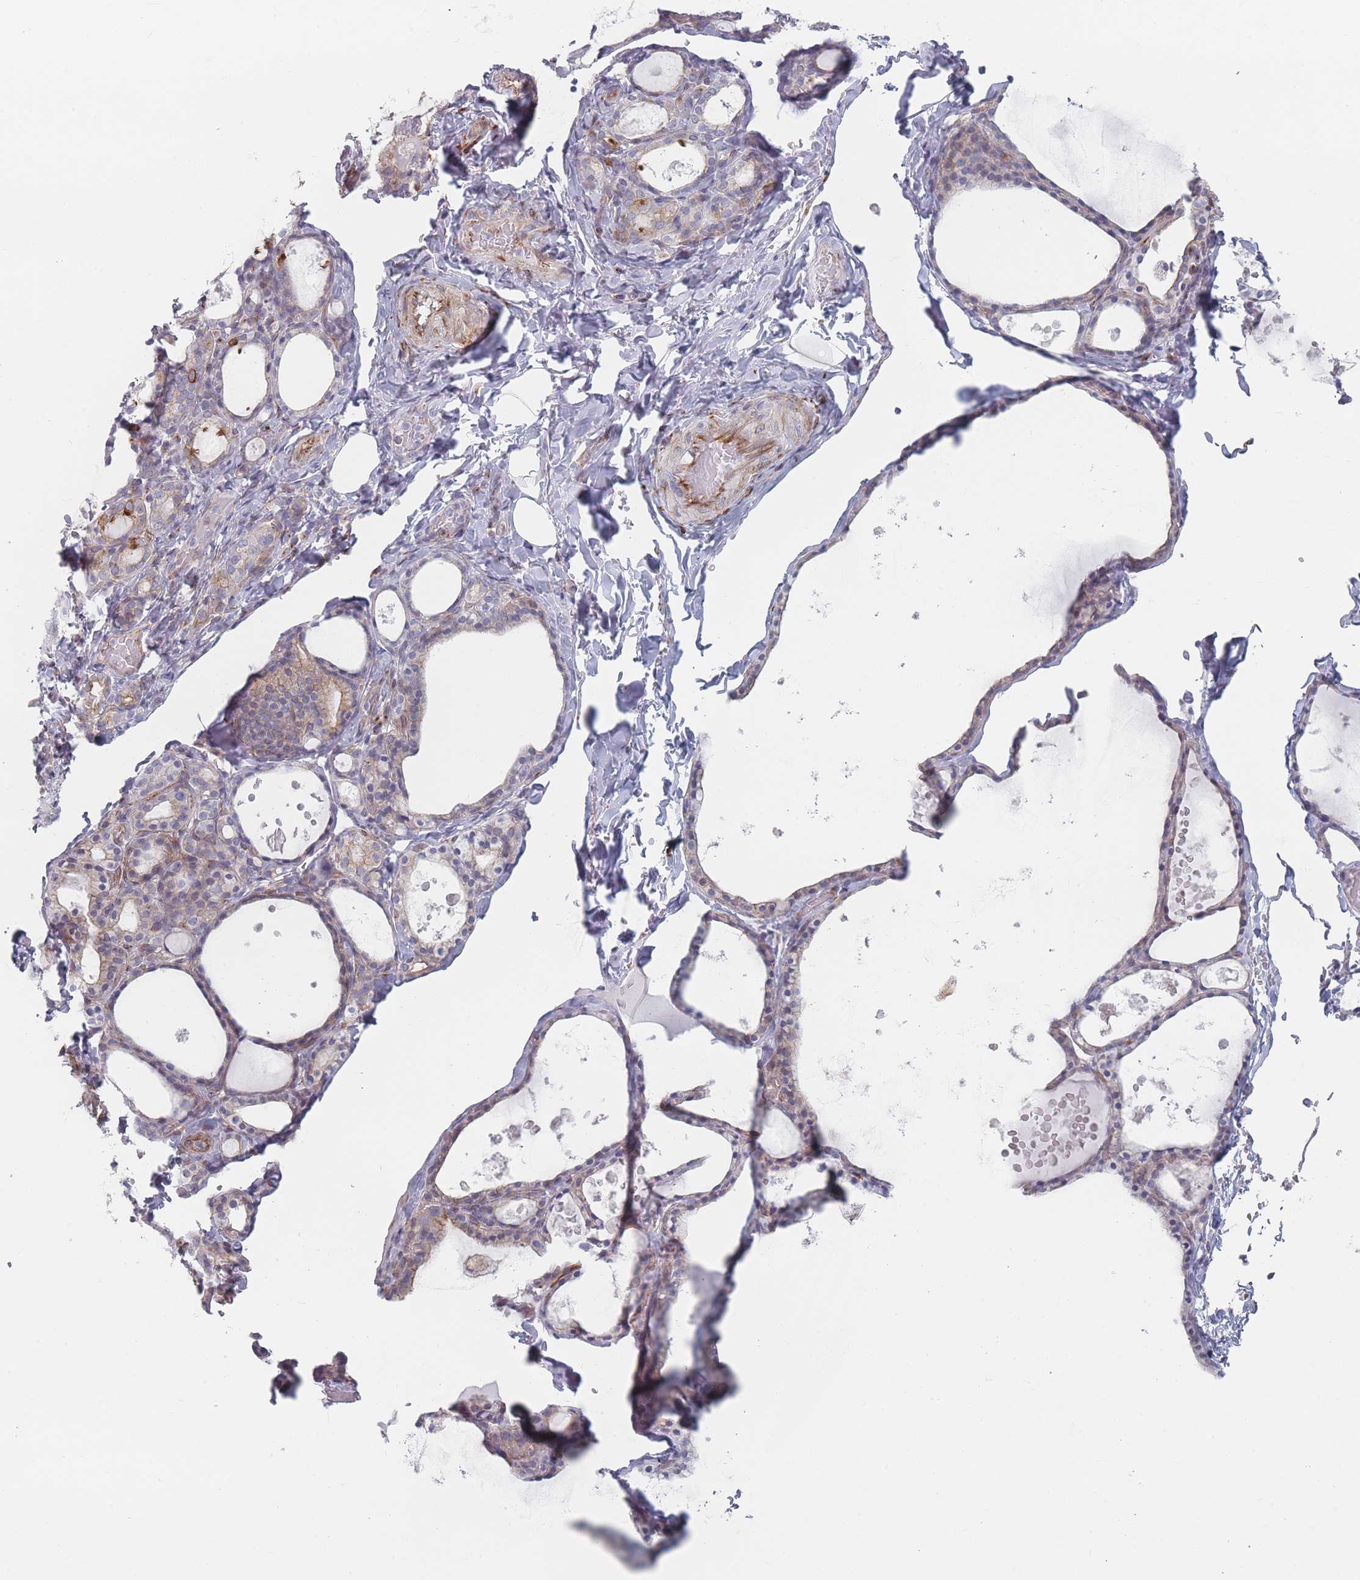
{"staining": {"intensity": "weak", "quantity": "<25%", "location": "cytoplasmic/membranous"}, "tissue": "thyroid gland", "cell_type": "Glandular cells", "image_type": "normal", "snomed": [{"axis": "morphology", "description": "Normal tissue, NOS"}, {"axis": "topography", "description": "Thyroid gland"}], "caption": "Immunohistochemistry (IHC) micrograph of benign thyroid gland: thyroid gland stained with DAB (3,3'-diaminobenzidine) reveals no significant protein staining in glandular cells.", "gene": "RNF4", "patient": {"sex": "male", "age": 56}}